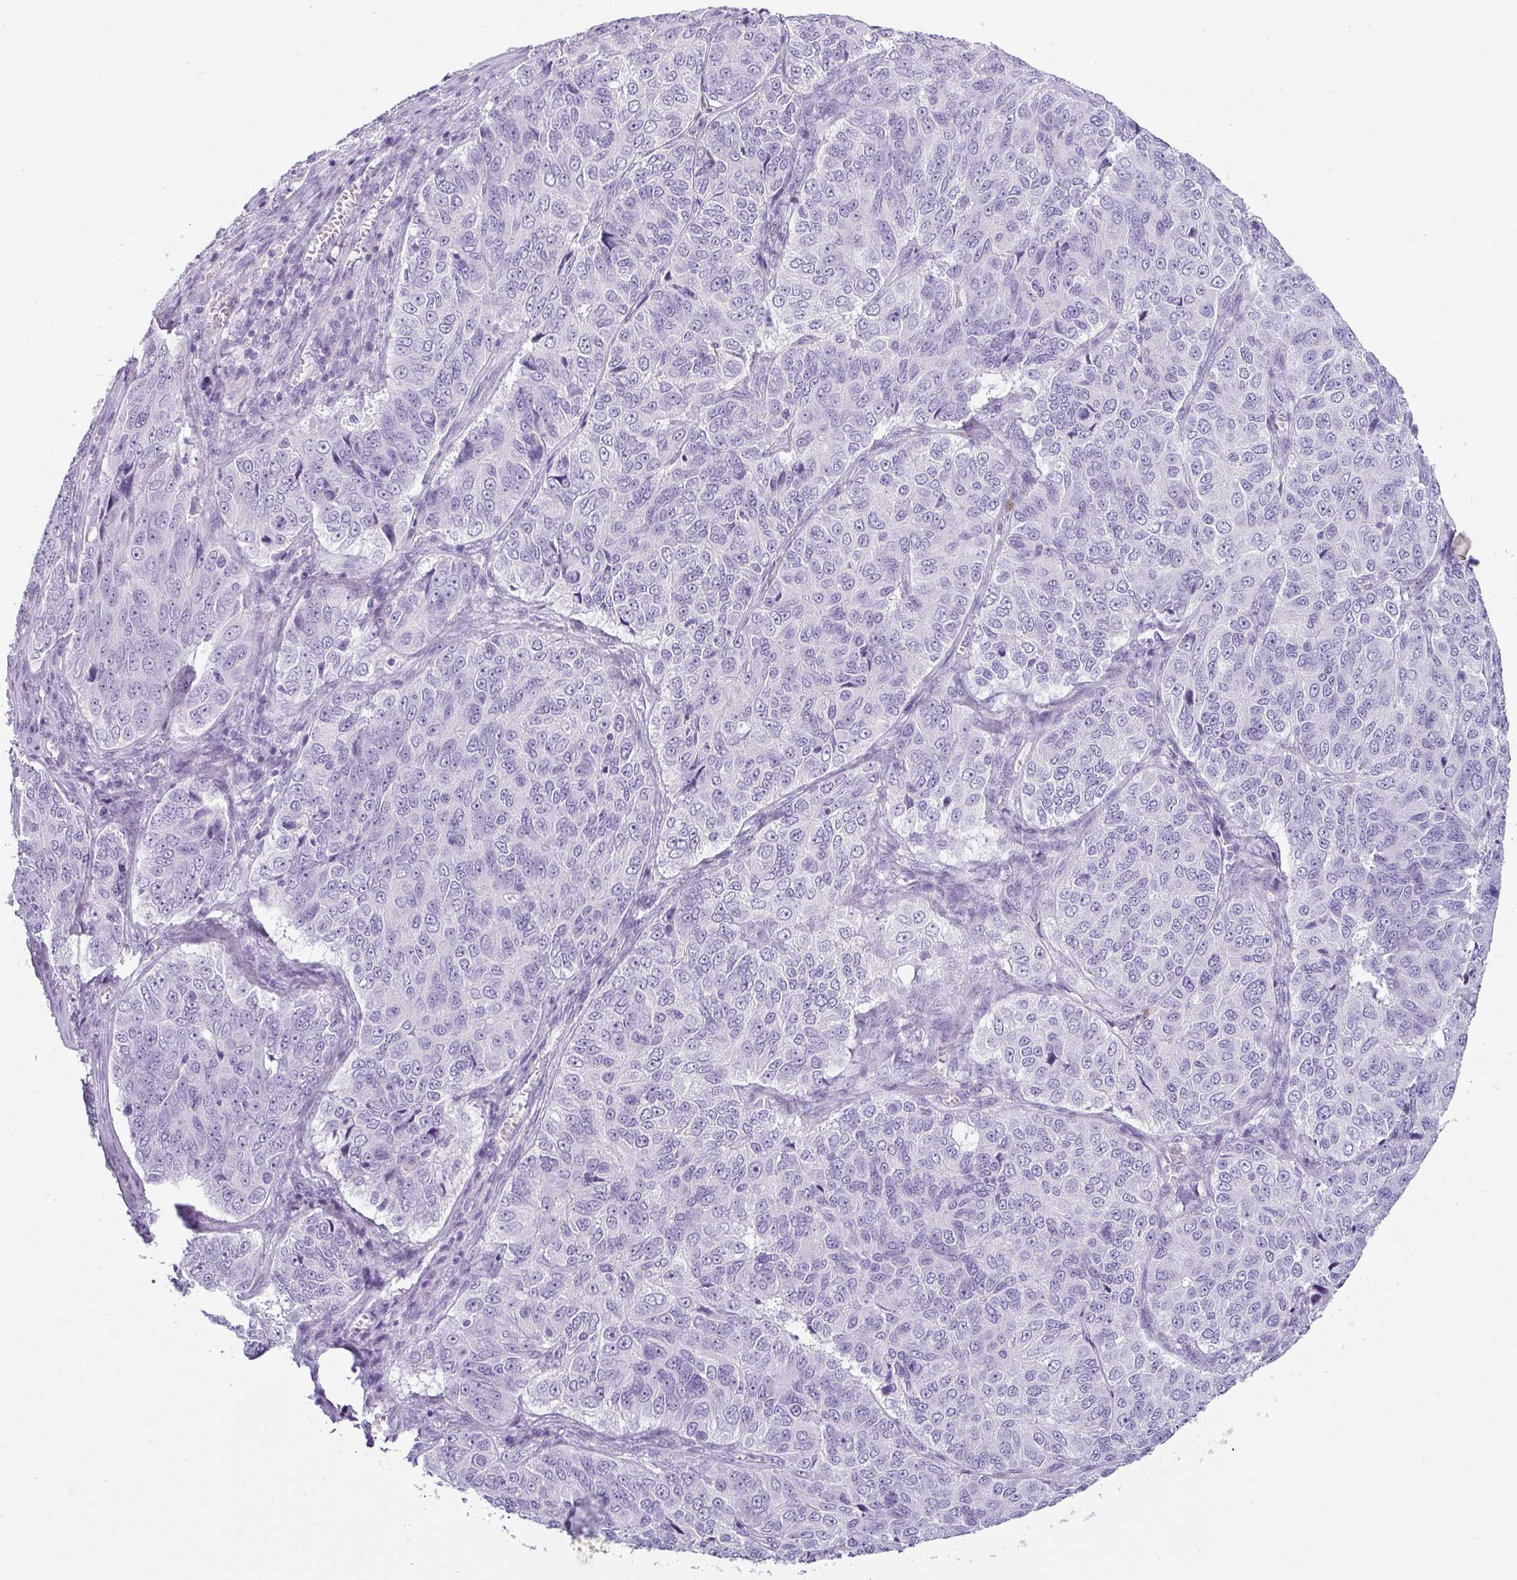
{"staining": {"intensity": "negative", "quantity": "none", "location": "none"}, "tissue": "ovarian cancer", "cell_type": "Tumor cells", "image_type": "cancer", "snomed": [{"axis": "morphology", "description": "Carcinoma, endometroid"}, {"axis": "topography", "description": "Ovary"}], "caption": "Immunohistochemical staining of ovarian endometroid carcinoma demonstrates no significant positivity in tumor cells.", "gene": "VCY1B", "patient": {"sex": "female", "age": 51}}